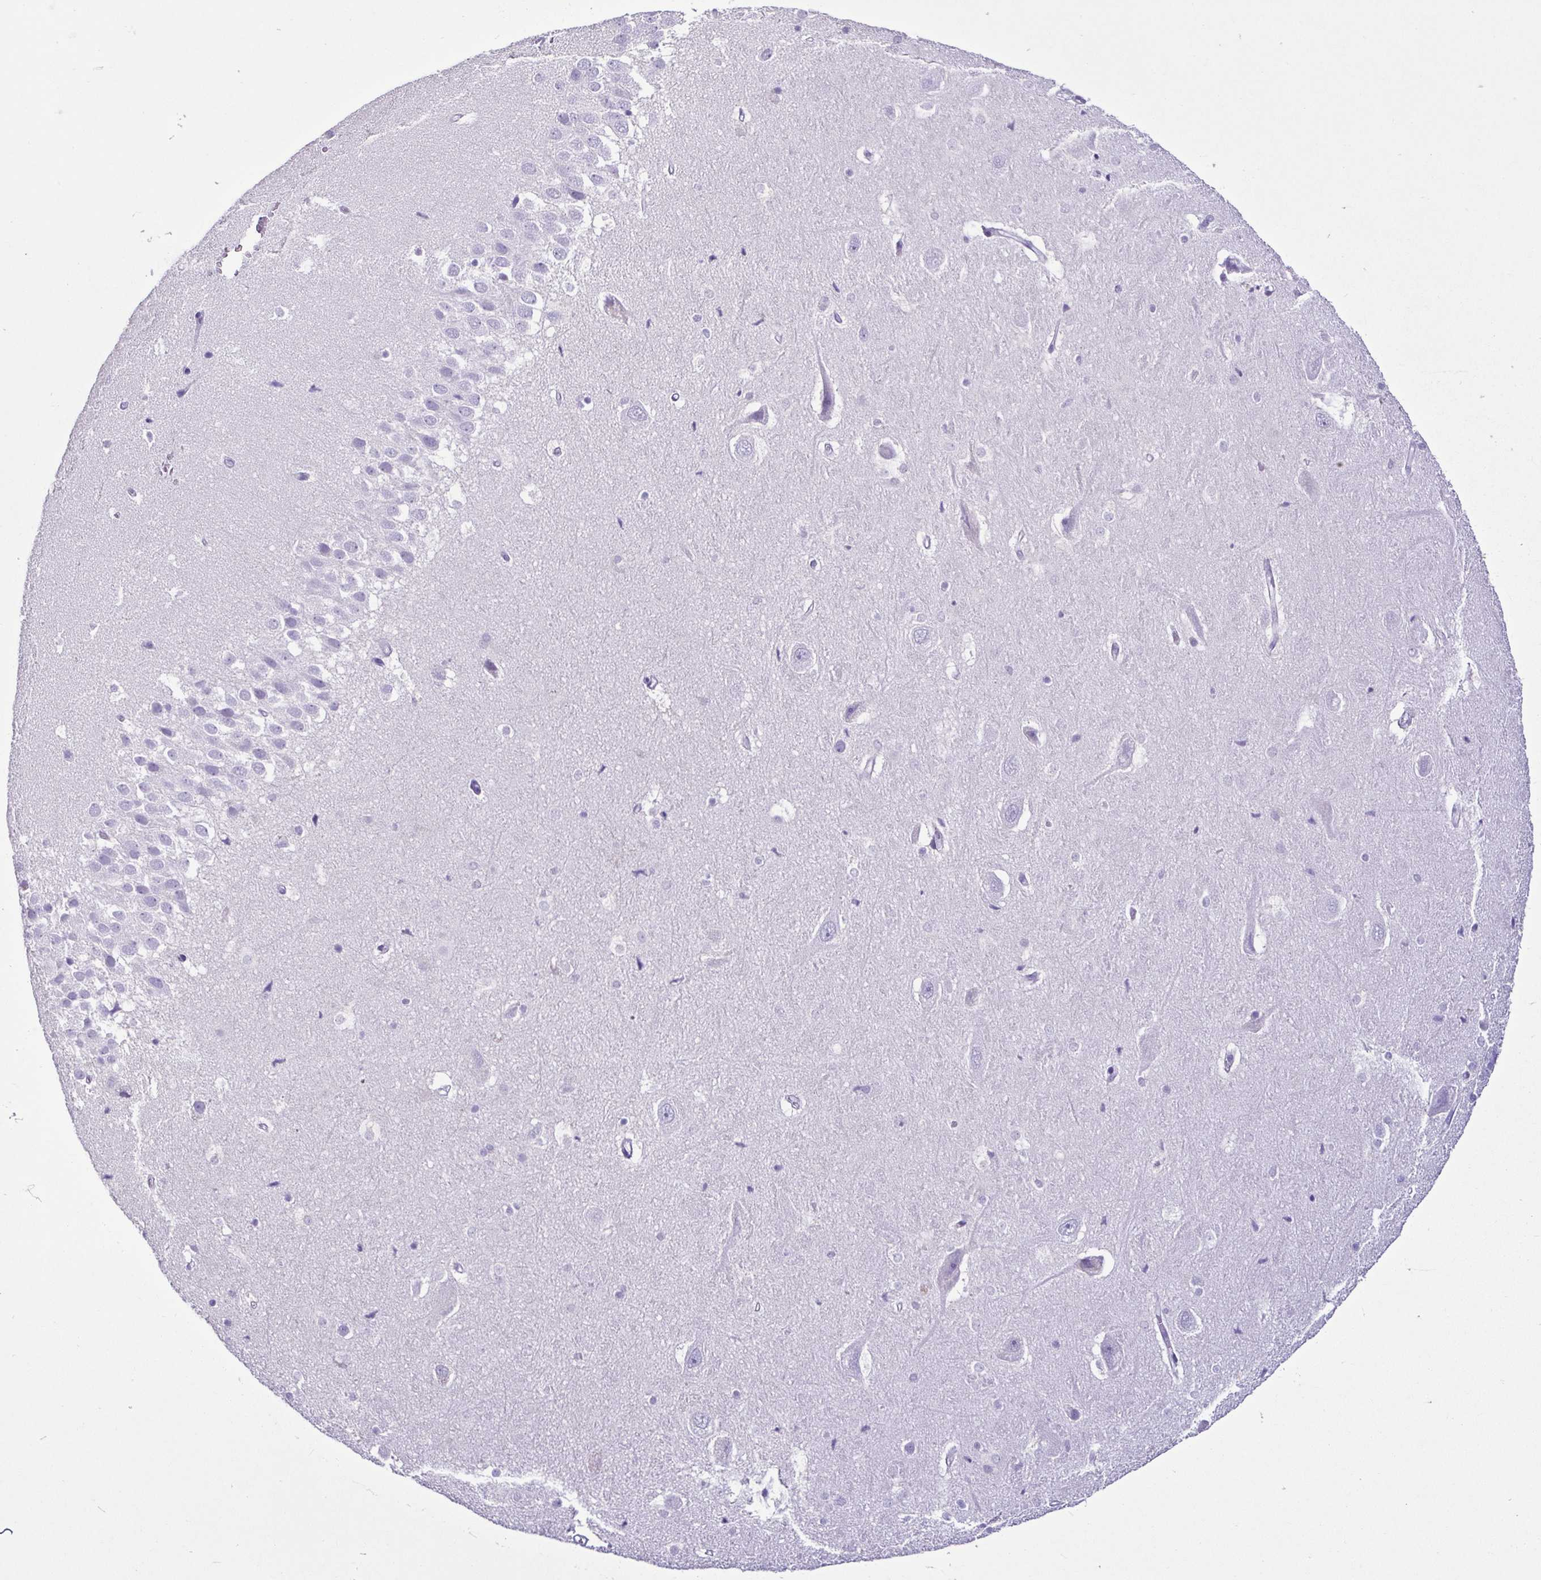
{"staining": {"intensity": "negative", "quantity": "none", "location": "none"}, "tissue": "hippocampus", "cell_type": "Glial cells", "image_type": "normal", "snomed": [{"axis": "morphology", "description": "Normal tissue, NOS"}, {"axis": "topography", "description": "Hippocampus"}], "caption": "Hippocampus stained for a protein using IHC reveals no expression glial cells.", "gene": "CBY2", "patient": {"sex": "male", "age": 26}}